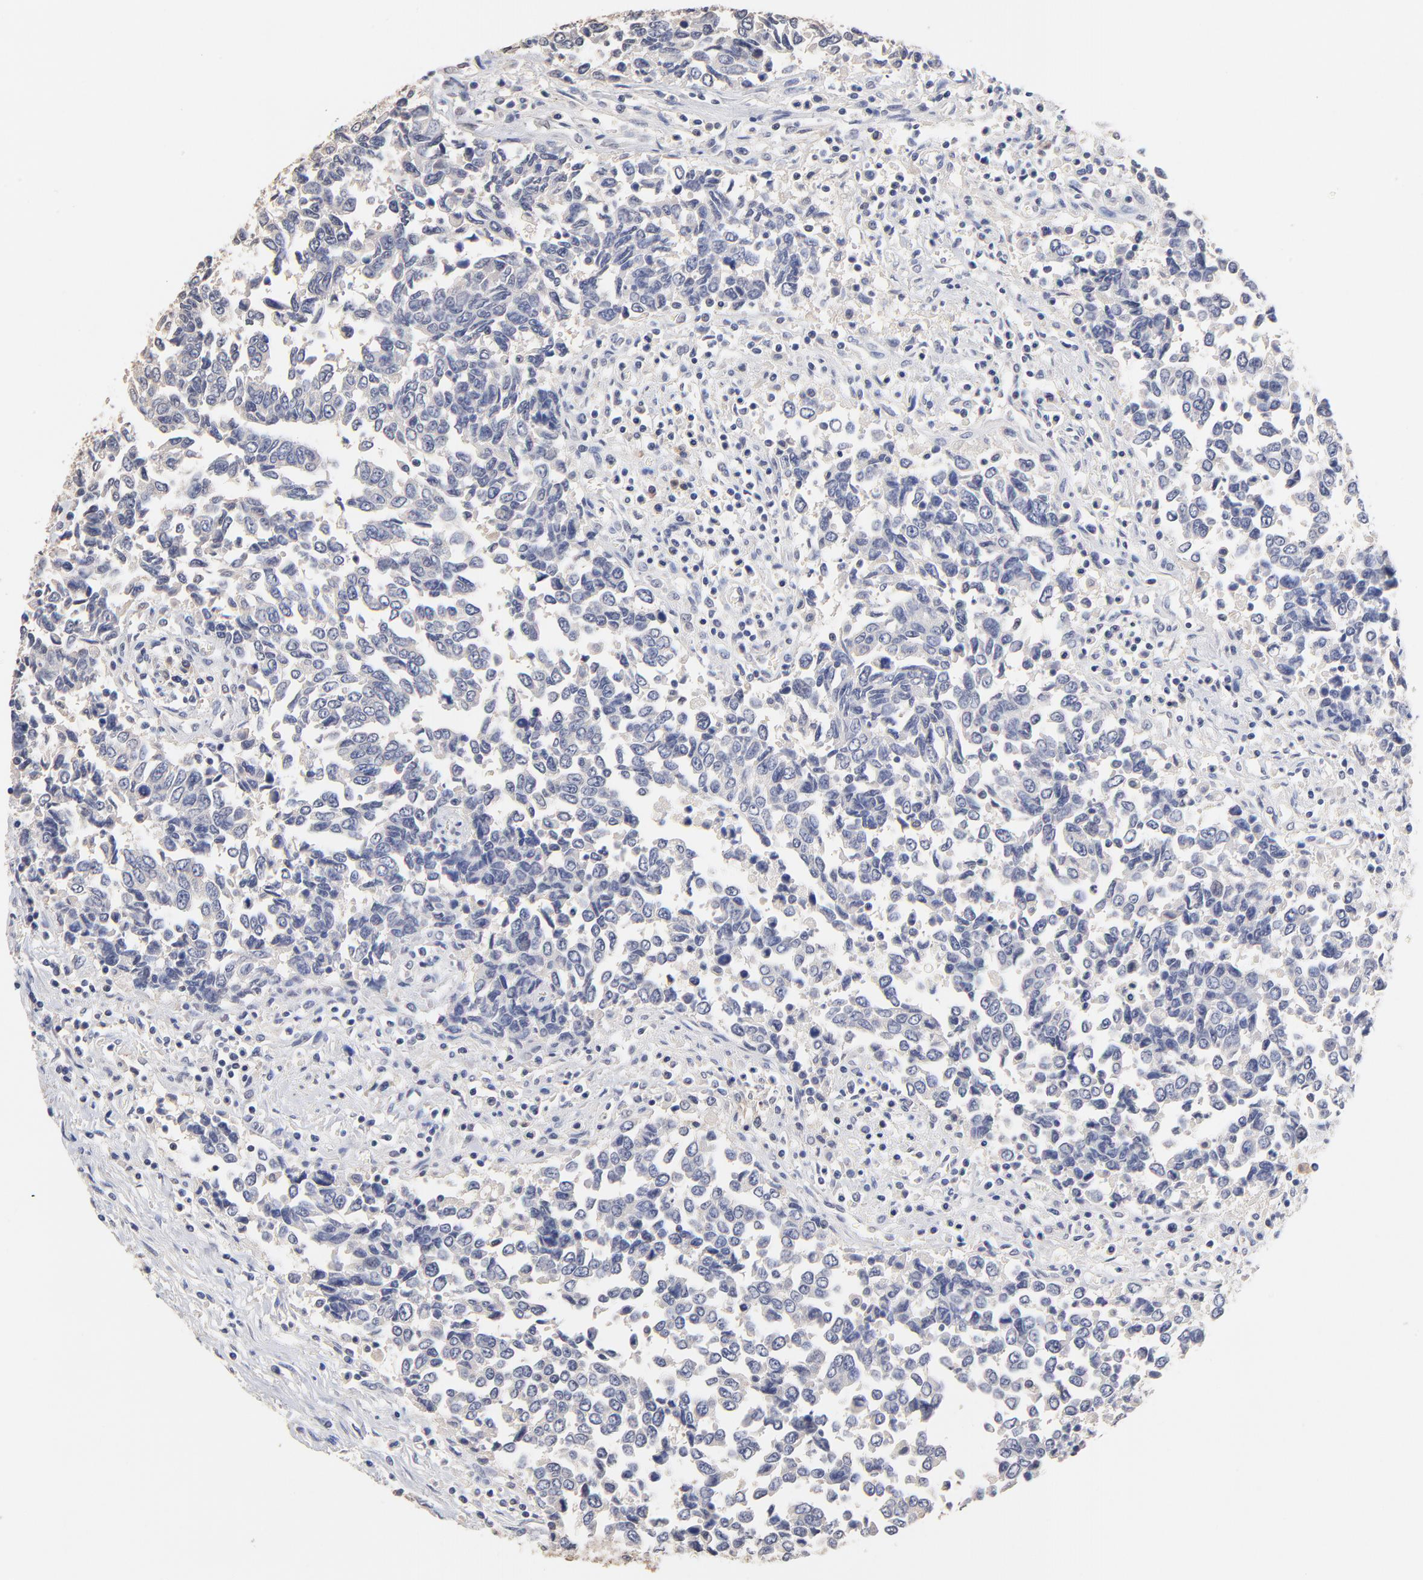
{"staining": {"intensity": "negative", "quantity": "none", "location": "none"}, "tissue": "urothelial cancer", "cell_type": "Tumor cells", "image_type": "cancer", "snomed": [{"axis": "morphology", "description": "Urothelial carcinoma, High grade"}, {"axis": "topography", "description": "Urinary bladder"}], "caption": "Tumor cells are negative for protein expression in human urothelial cancer.", "gene": "TWNK", "patient": {"sex": "male", "age": 86}}